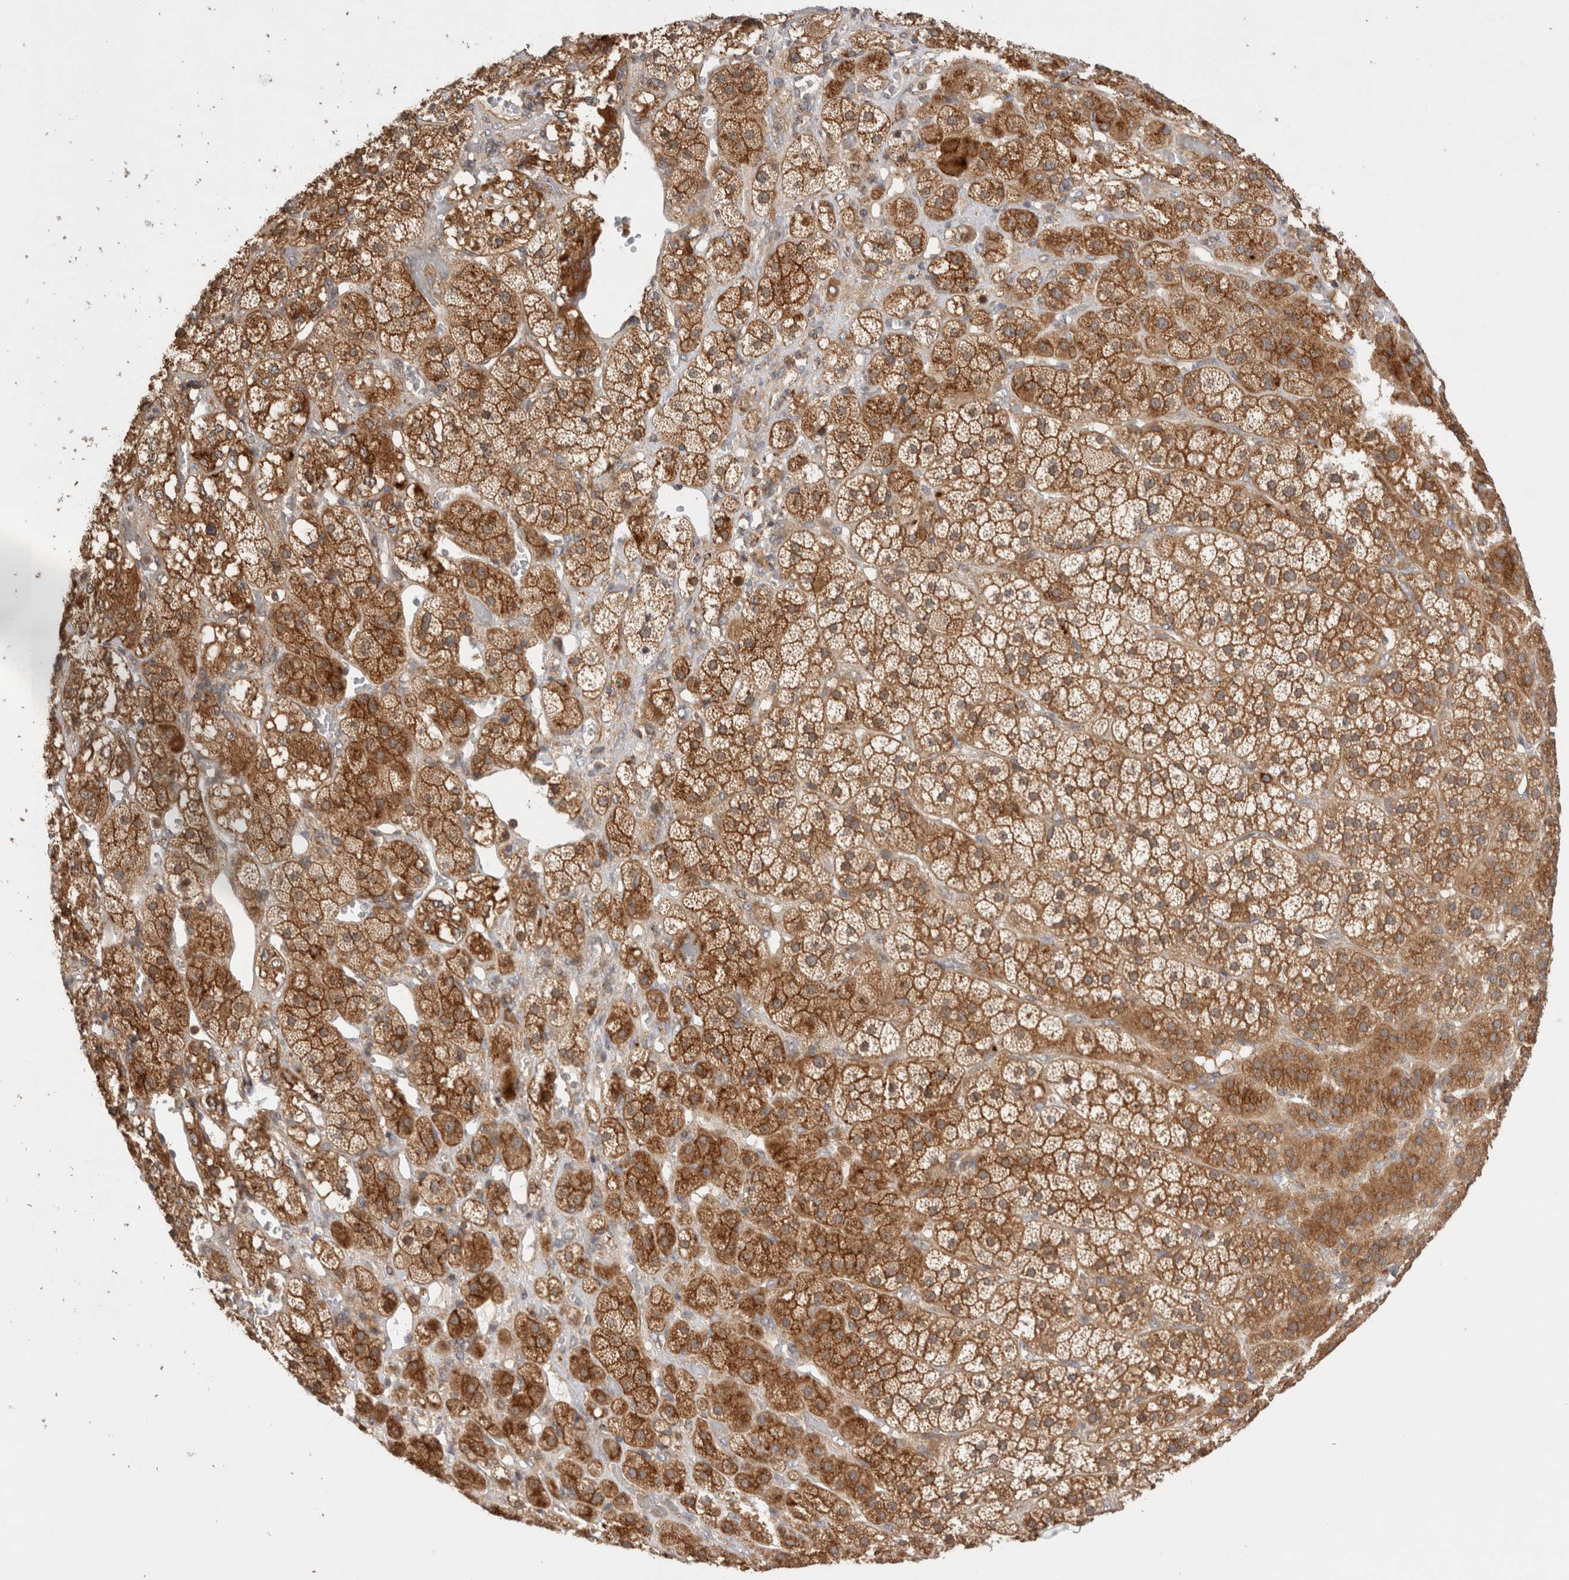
{"staining": {"intensity": "strong", "quantity": ">75%", "location": "cytoplasmic/membranous"}, "tissue": "adrenal gland", "cell_type": "Glandular cells", "image_type": "normal", "snomed": [{"axis": "morphology", "description": "Normal tissue, NOS"}, {"axis": "topography", "description": "Adrenal gland"}], "caption": "About >75% of glandular cells in normal adrenal gland show strong cytoplasmic/membranous protein staining as visualized by brown immunohistochemical staining.", "gene": "VPS28", "patient": {"sex": "male", "age": 57}}